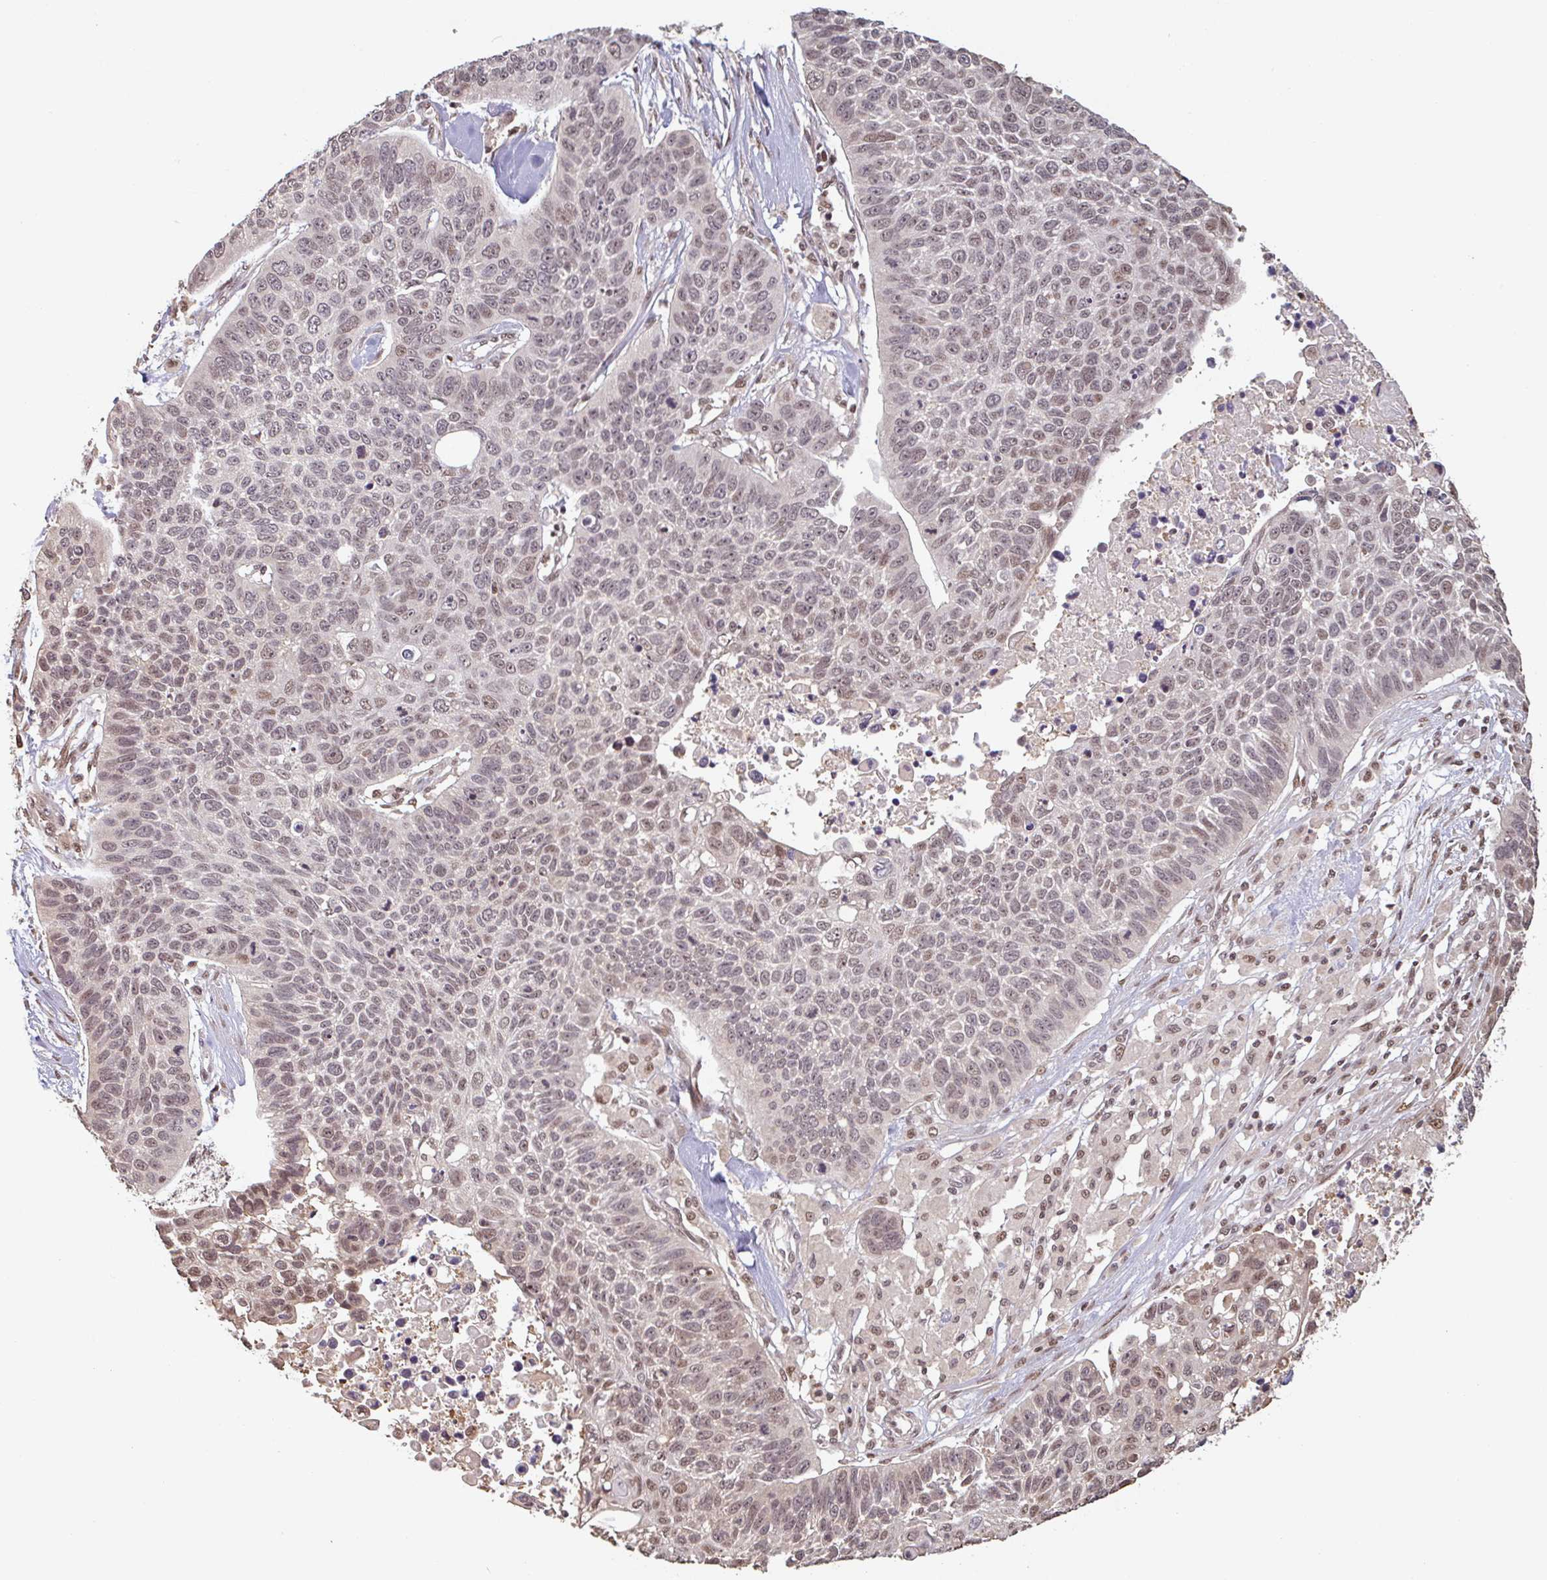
{"staining": {"intensity": "weak", "quantity": ">75%", "location": "nuclear"}, "tissue": "lung cancer", "cell_type": "Tumor cells", "image_type": "cancer", "snomed": [{"axis": "morphology", "description": "Squamous cell carcinoma, NOS"}, {"axis": "topography", "description": "Lung"}], "caption": "A brown stain shows weak nuclear positivity of a protein in lung cancer tumor cells.", "gene": "DR1", "patient": {"sex": "male", "age": 62}}